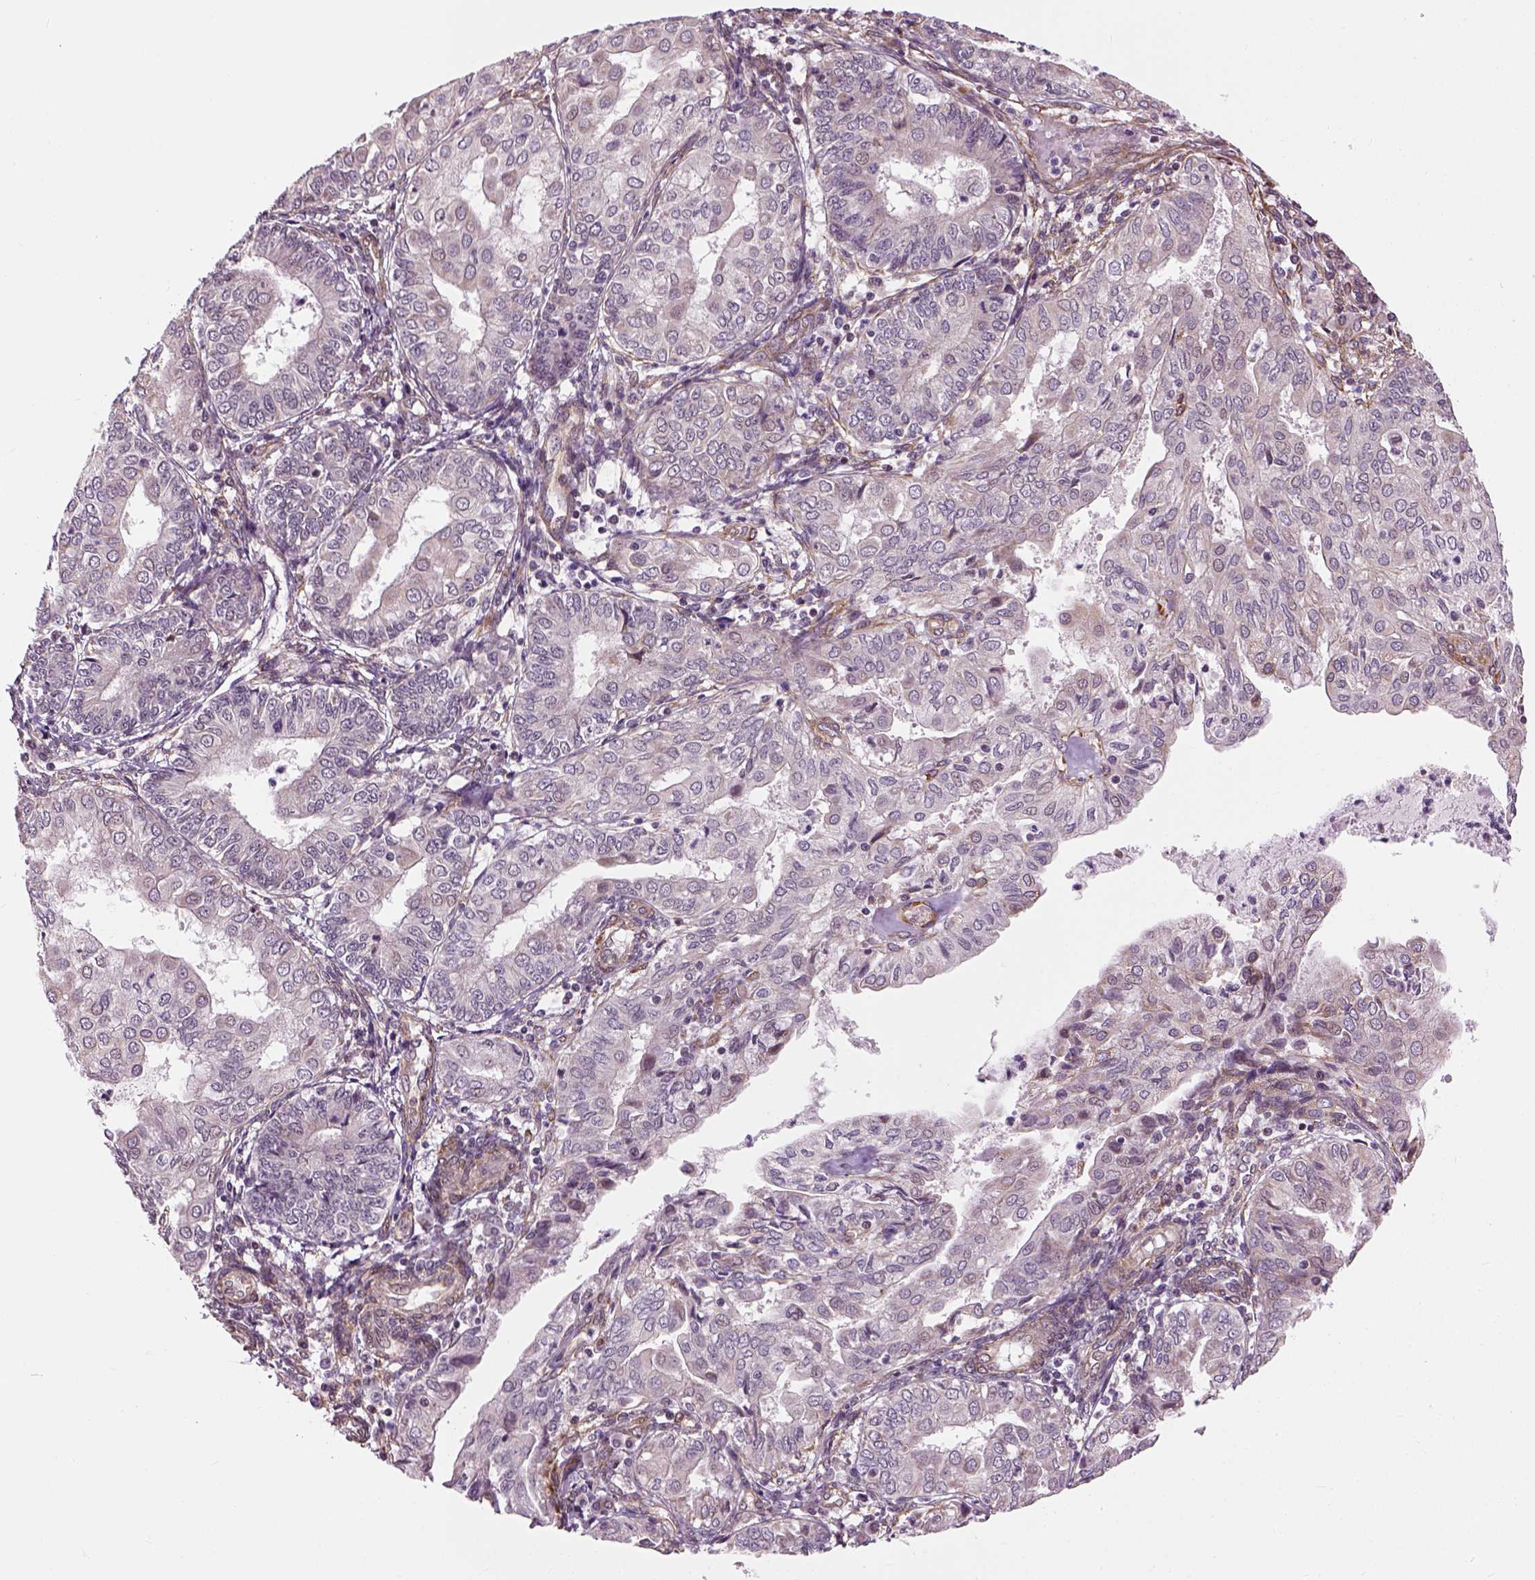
{"staining": {"intensity": "negative", "quantity": "none", "location": "none"}, "tissue": "endometrial cancer", "cell_type": "Tumor cells", "image_type": "cancer", "snomed": [{"axis": "morphology", "description": "Adenocarcinoma, NOS"}, {"axis": "topography", "description": "Endometrium"}], "caption": "The immunohistochemistry histopathology image has no significant staining in tumor cells of adenocarcinoma (endometrial) tissue.", "gene": "XK", "patient": {"sex": "female", "age": 68}}